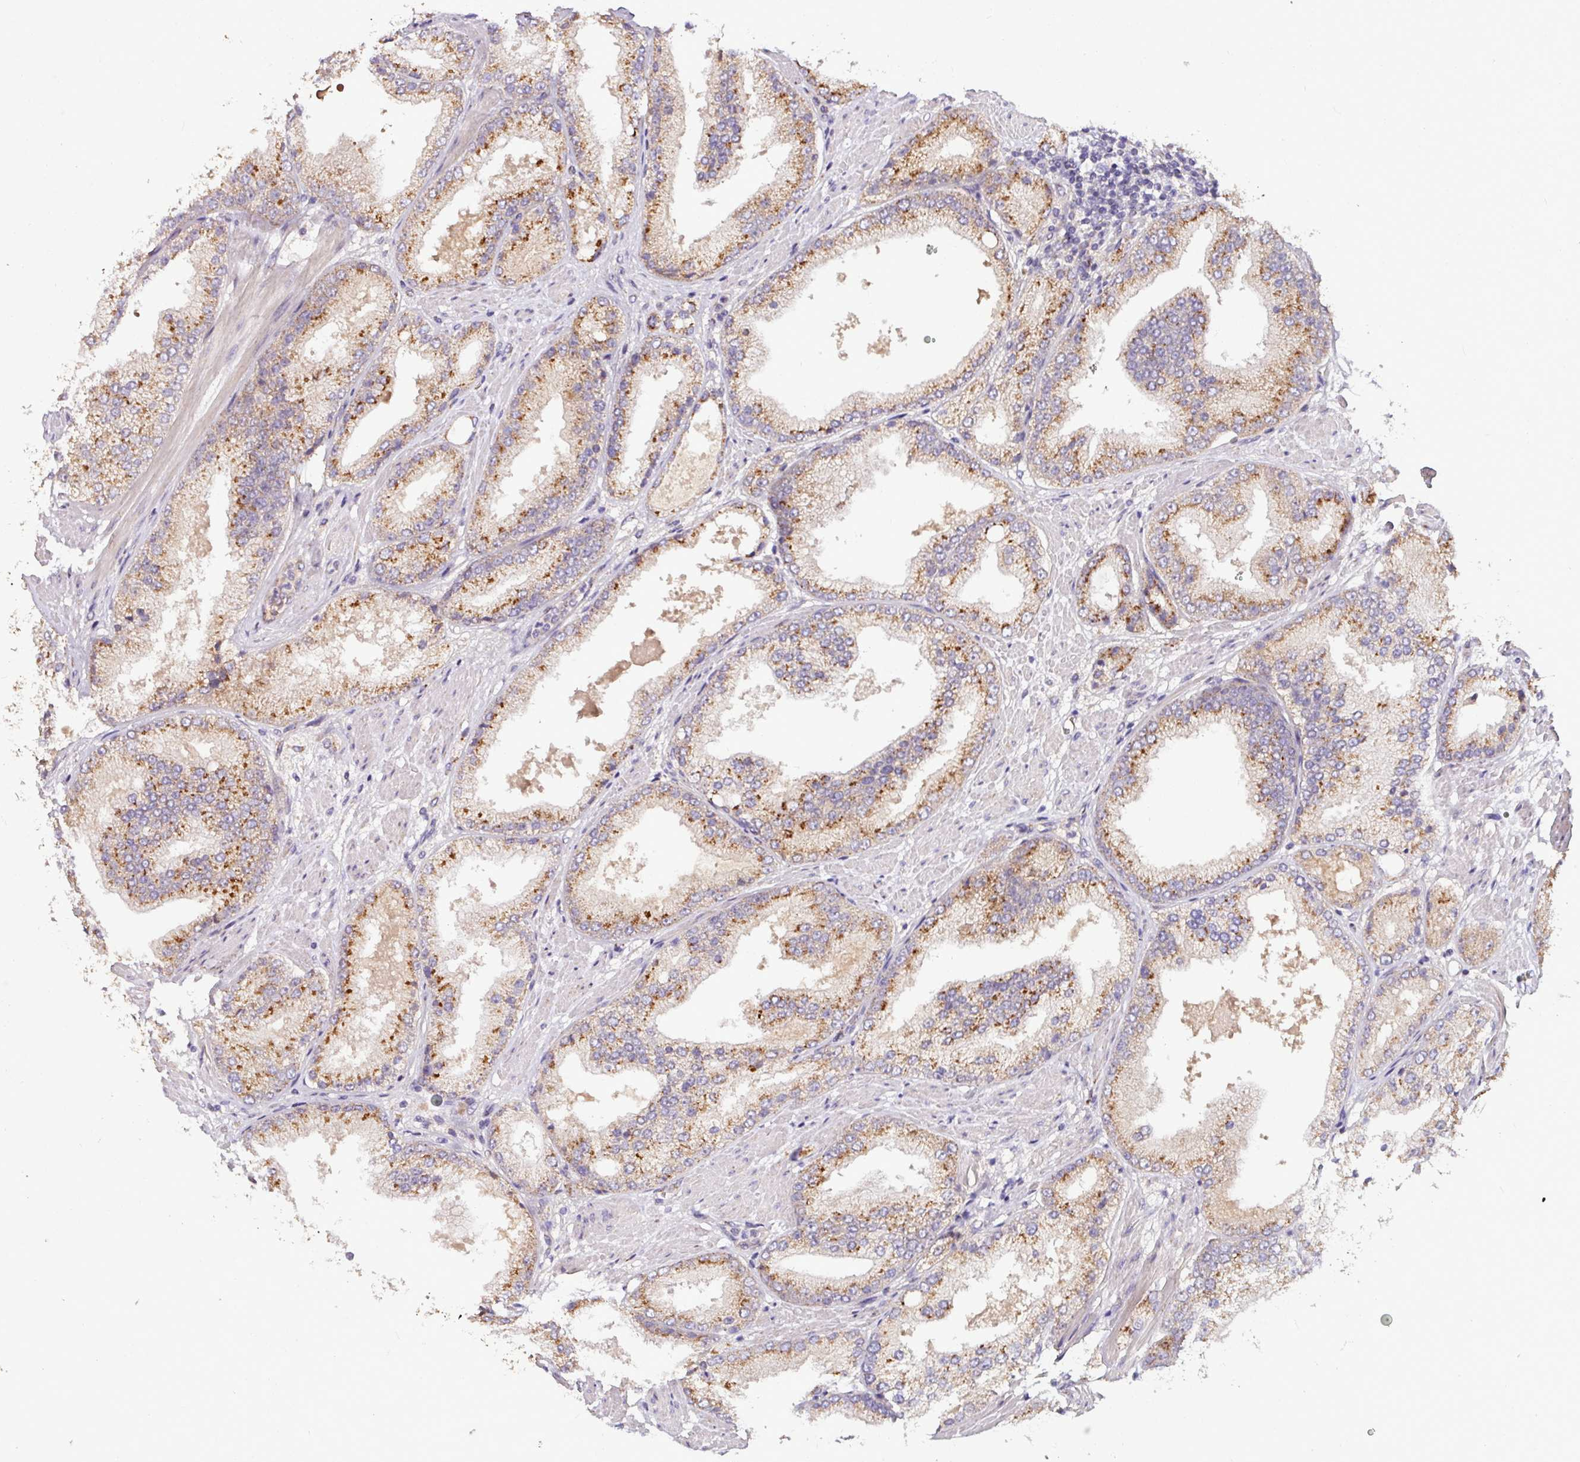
{"staining": {"intensity": "moderate", "quantity": ">75%", "location": "cytoplasmic/membranous"}, "tissue": "prostate cancer", "cell_type": "Tumor cells", "image_type": "cancer", "snomed": [{"axis": "morphology", "description": "Adenocarcinoma, Low grade"}, {"axis": "topography", "description": "Prostate"}], "caption": "Prostate cancer was stained to show a protein in brown. There is medium levels of moderate cytoplasmic/membranous expression in about >75% of tumor cells.", "gene": "CPD", "patient": {"sex": "male", "age": 67}}